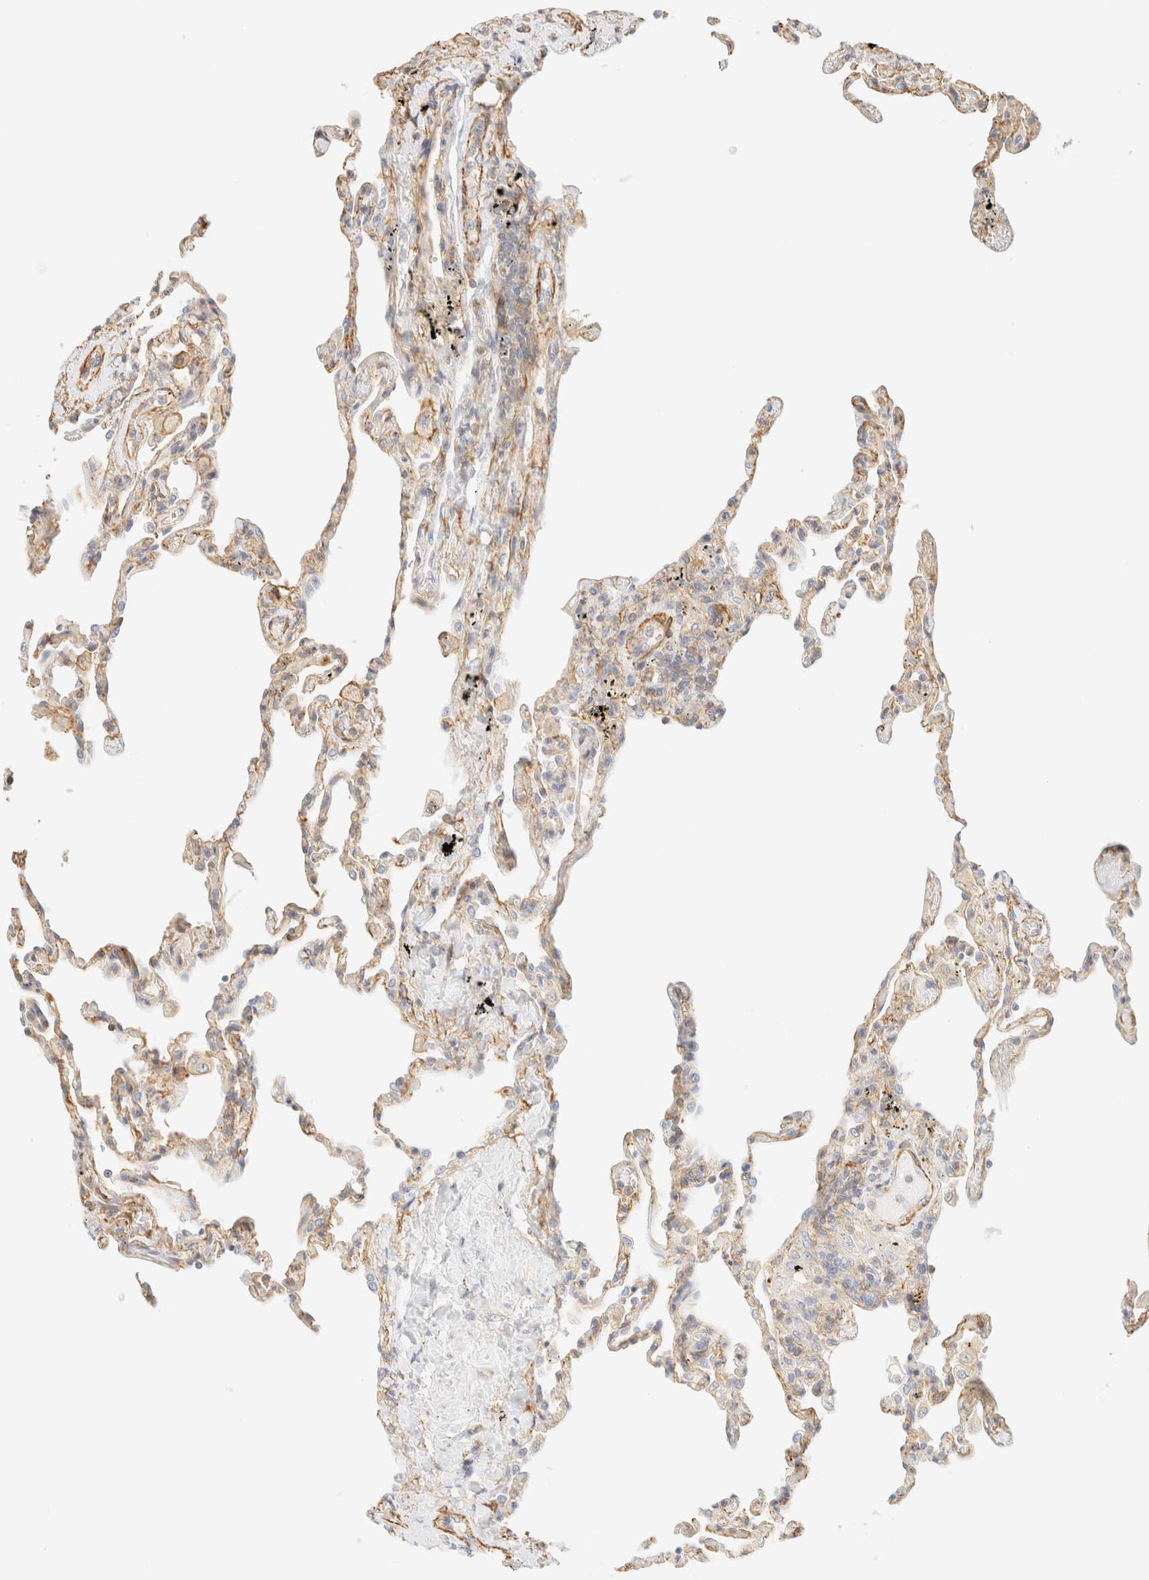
{"staining": {"intensity": "moderate", "quantity": "<25%", "location": "cytoplasmic/membranous"}, "tissue": "lung", "cell_type": "Alveolar cells", "image_type": "normal", "snomed": [{"axis": "morphology", "description": "Normal tissue, NOS"}, {"axis": "topography", "description": "Lung"}], "caption": "Alveolar cells demonstrate low levels of moderate cytoplasmic/membranous positivity in approximately <25% of cells in unremarkable lung. (IHC, brightfield microscopy, high magnification).", "gene": "OTOP2", "patient": {"sex": "male", "age": 59}}